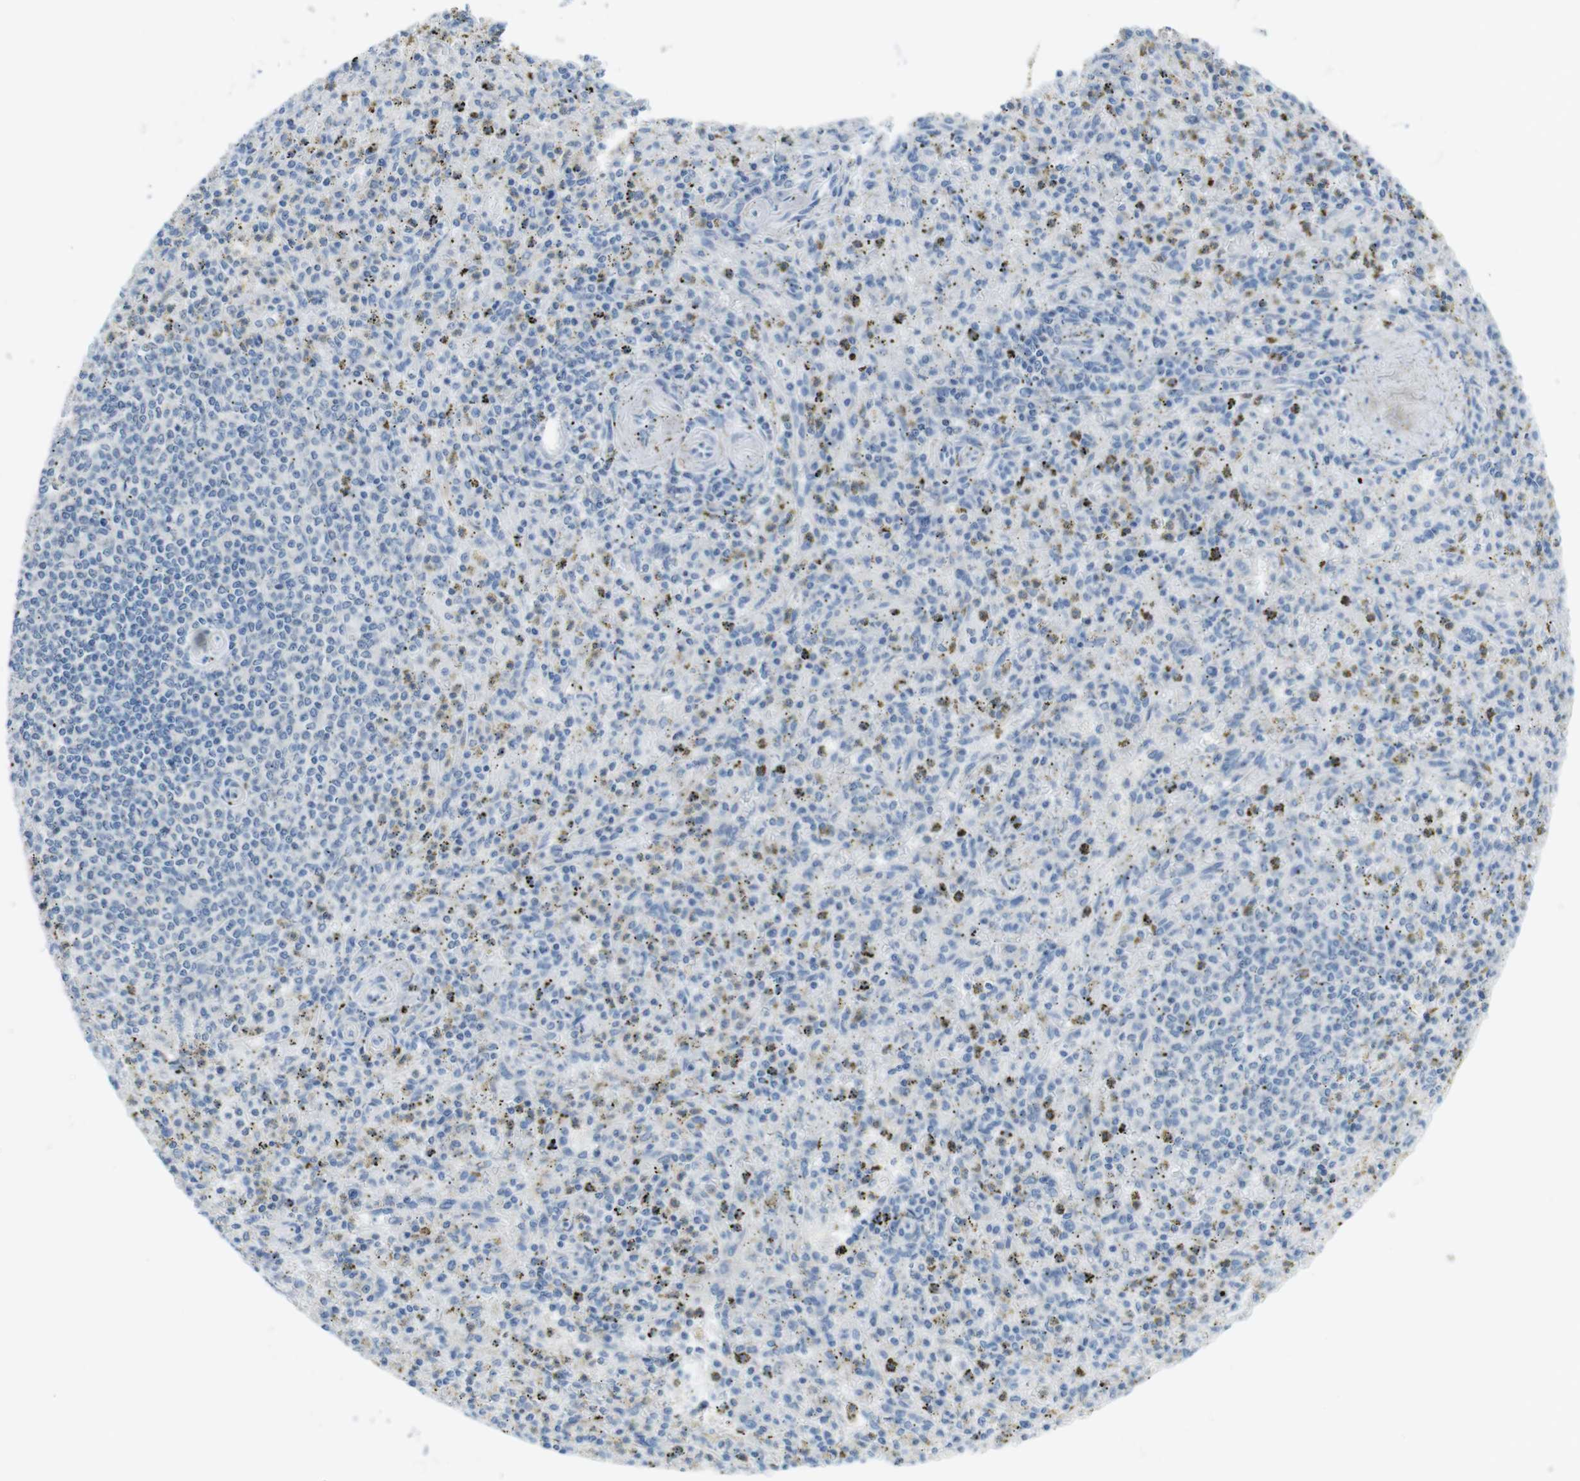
{"staining": {"intensity": "negative", "quantity": "none", "location": "none"}, "tissue": "spleen", "cell_type": "Cells in red pulp", "image_type": "normal", "snomed": [{"axis": "morphology", "description": "Normal tissue, NOS"}, {"axis": "topography", "description": "Spleen"}], "caption": "Spleen was stained to show a protein in brown. There is no significant positivity in cells in red pulp. (DAB immunohistochemistry, high magnification).", "gene": "ASIC5", "patient": {"sex": "male", "age": 72}}